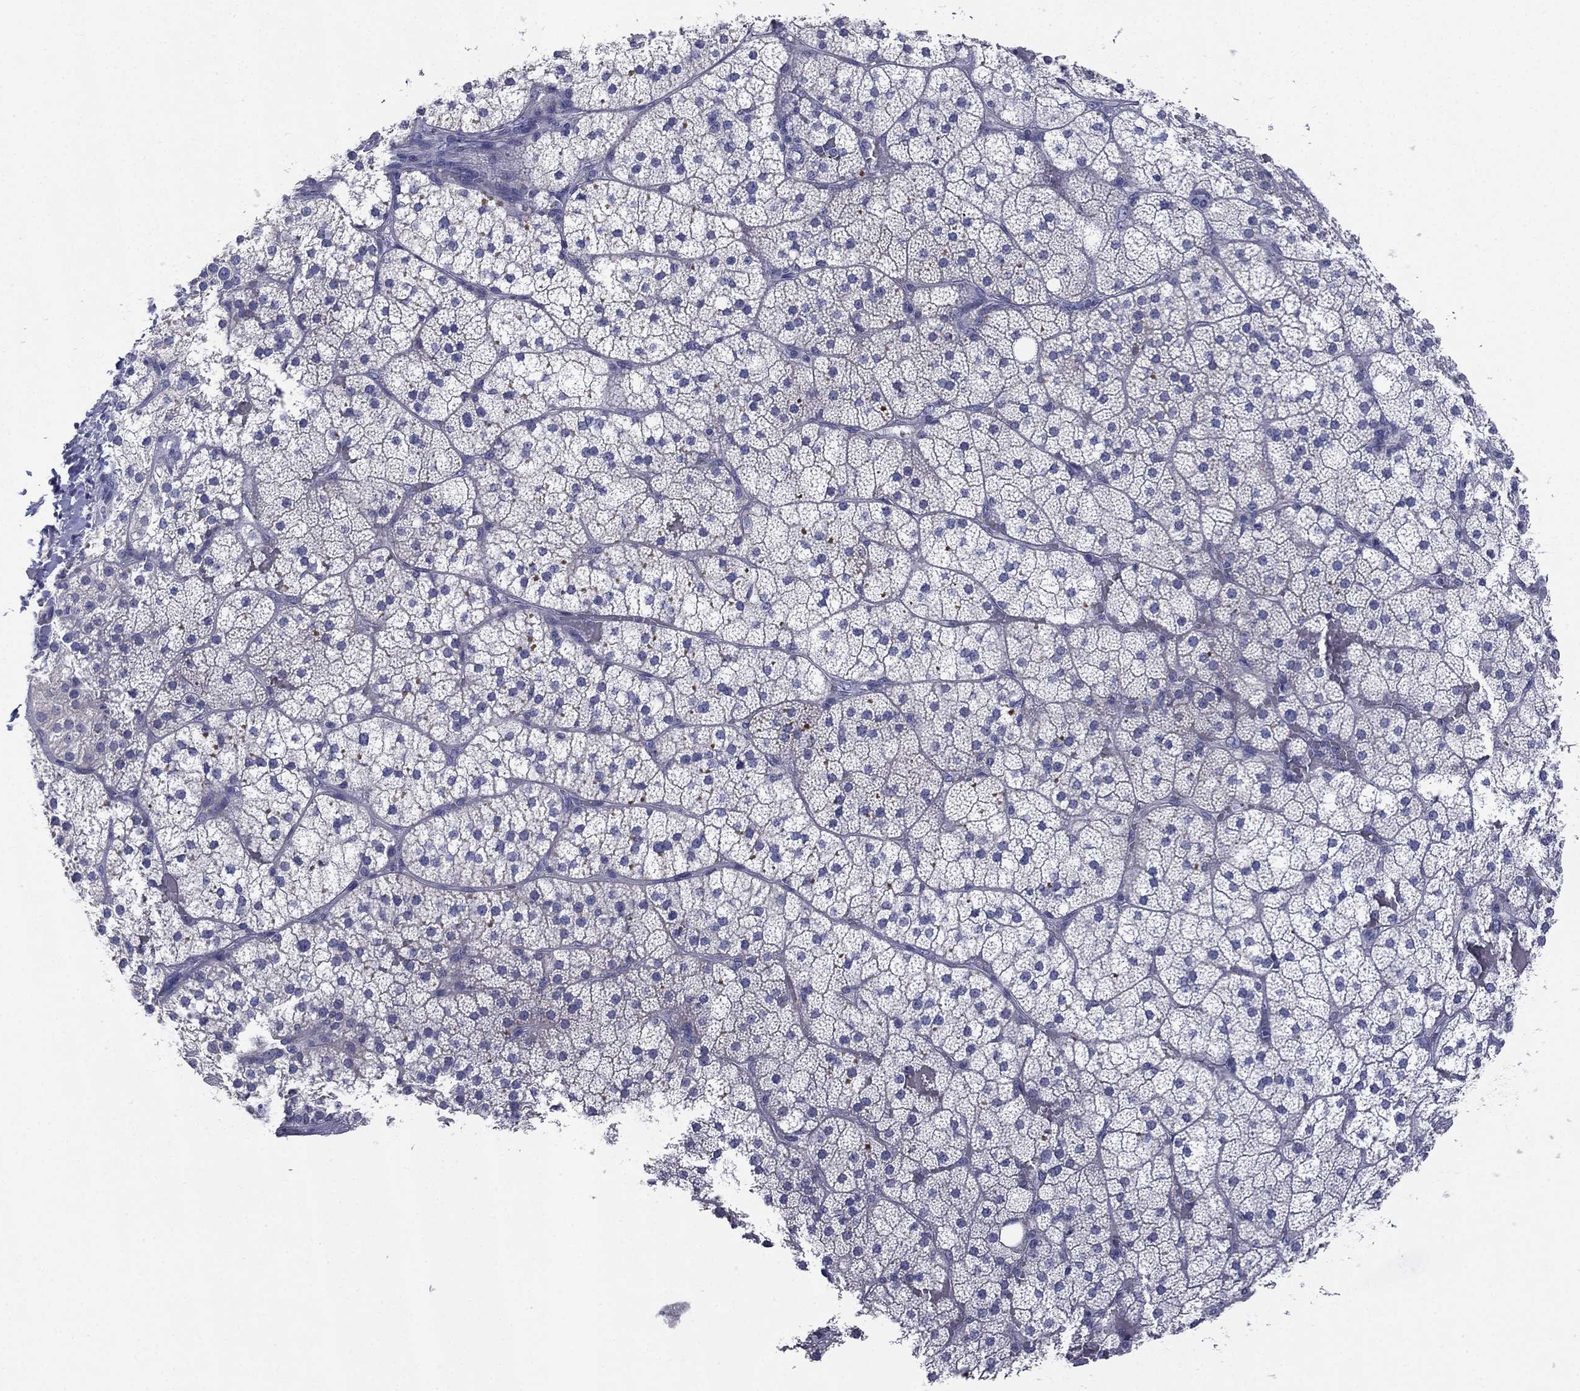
{"staining": {"intensity": "moderate", "quantity": "<25%", "location": "cytoplasmic/membranous"}, "tissue": "adrenal gland", "cell_type": "Glandular cells", "image_type": "normal", "snomed": [{"axis": "morphology", "description": "Normal tissue, NOS"}, {"axis": "topography", "description": "Adrenal gland"}], "caption": "Moderate cytoplasmic/membranous protein staining is appreciated in approximately <25% of glandular cells in adrenal gland.", "gene": "FCER2", "patient": {"sex": "male", "age": 53}}